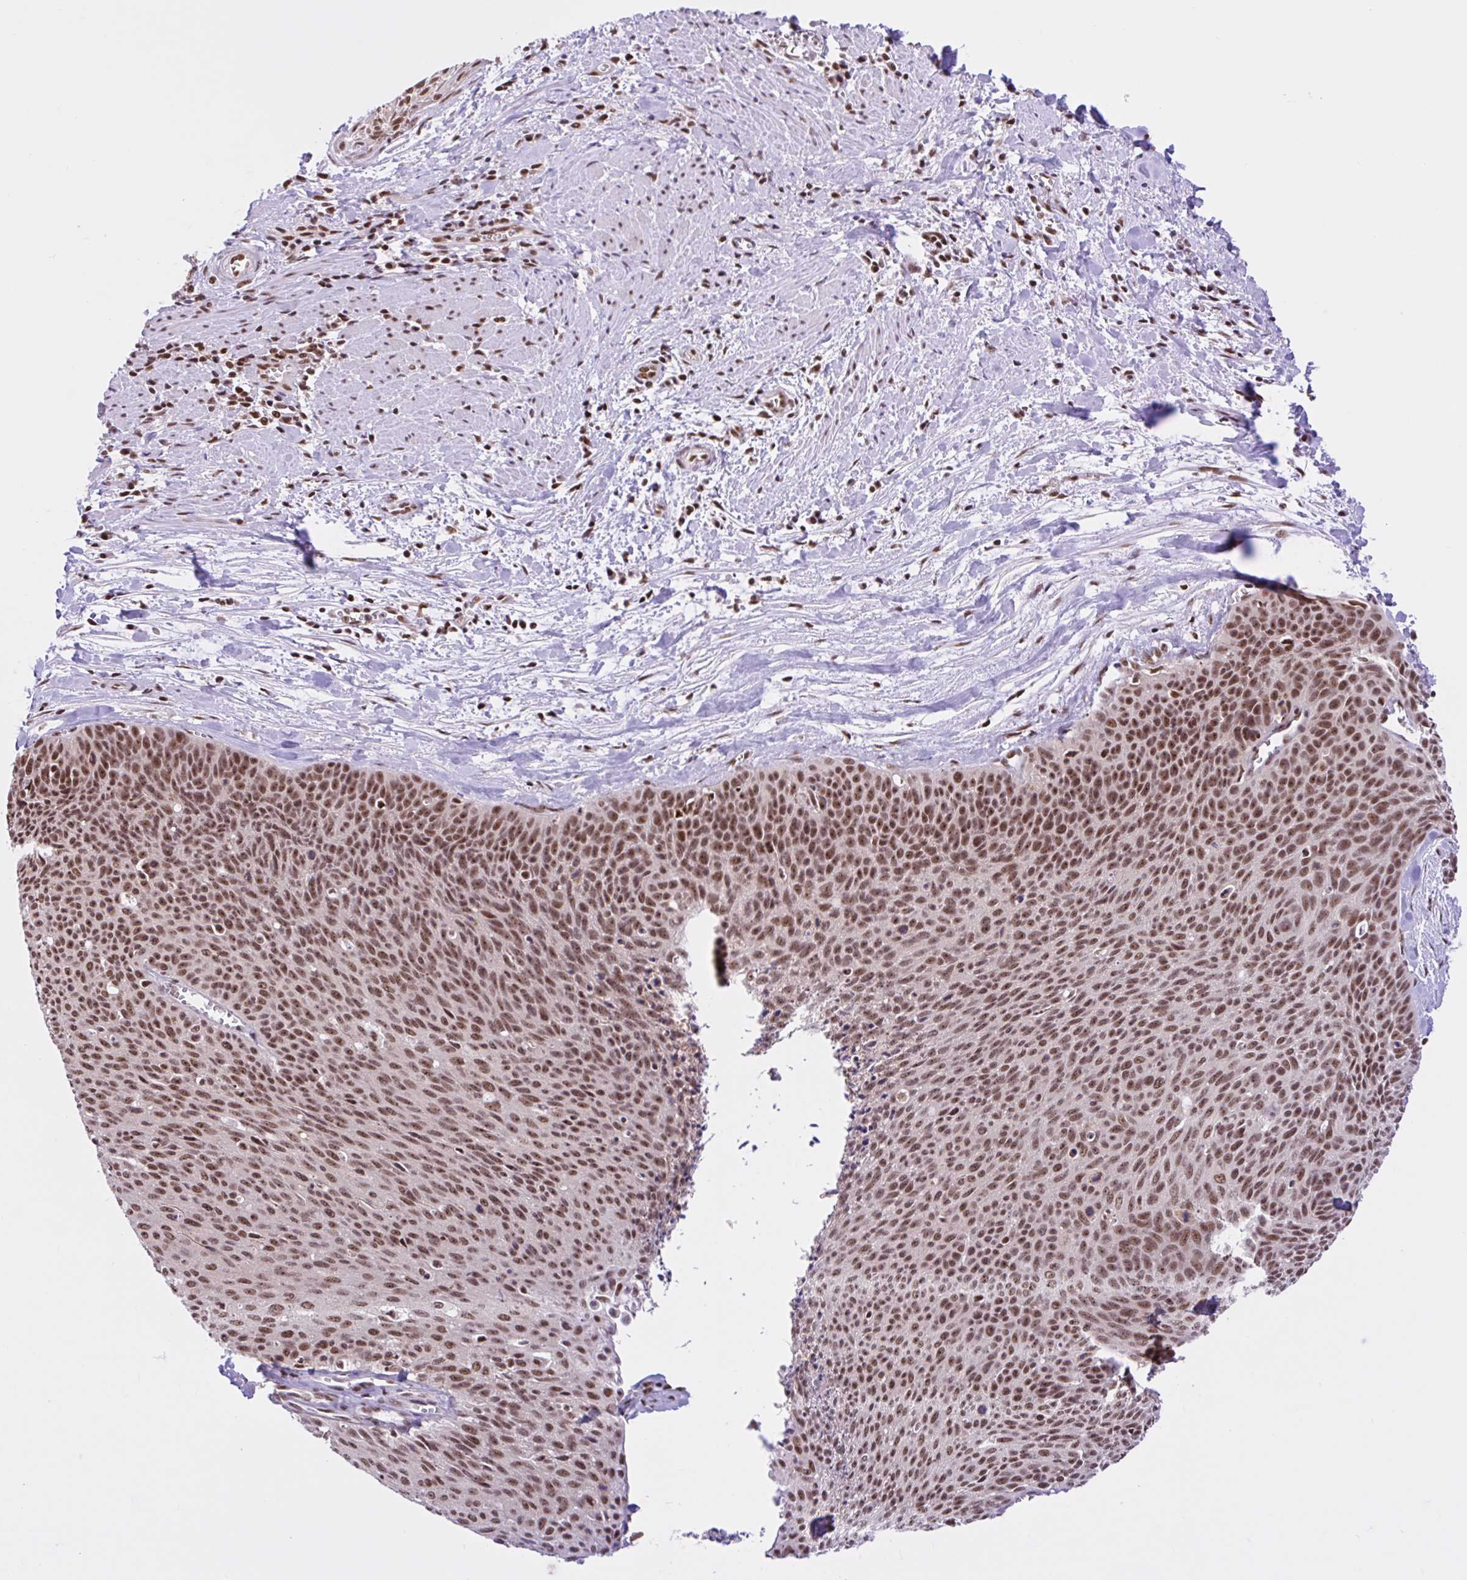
{"staining": {"intensity": "moderate", "quantity": ">75%", "location": "nuclear"}, "tissue": "cervical cancer", "cell_type": "Tumor cells", "image_type": "cancer", "snomed": [{"axis": "morphology", "description": "Squamous cell carcinoma, NOS"}, {"axis": "topography", "description": "Cervix"}], "caption": "A high-resolution micrograph shows immunohistochemistry (IHC) staining of squamous cell carcinoma (cervical), which reveals moderate nuclear expression in approximately >75% of tumor cells. Immunohistochemistry (ihc) stains the protein of interest in brown and the nuclei are stained blue.", "gene": "CCDC12", "patient": {"sex": "female", "age": 55}}